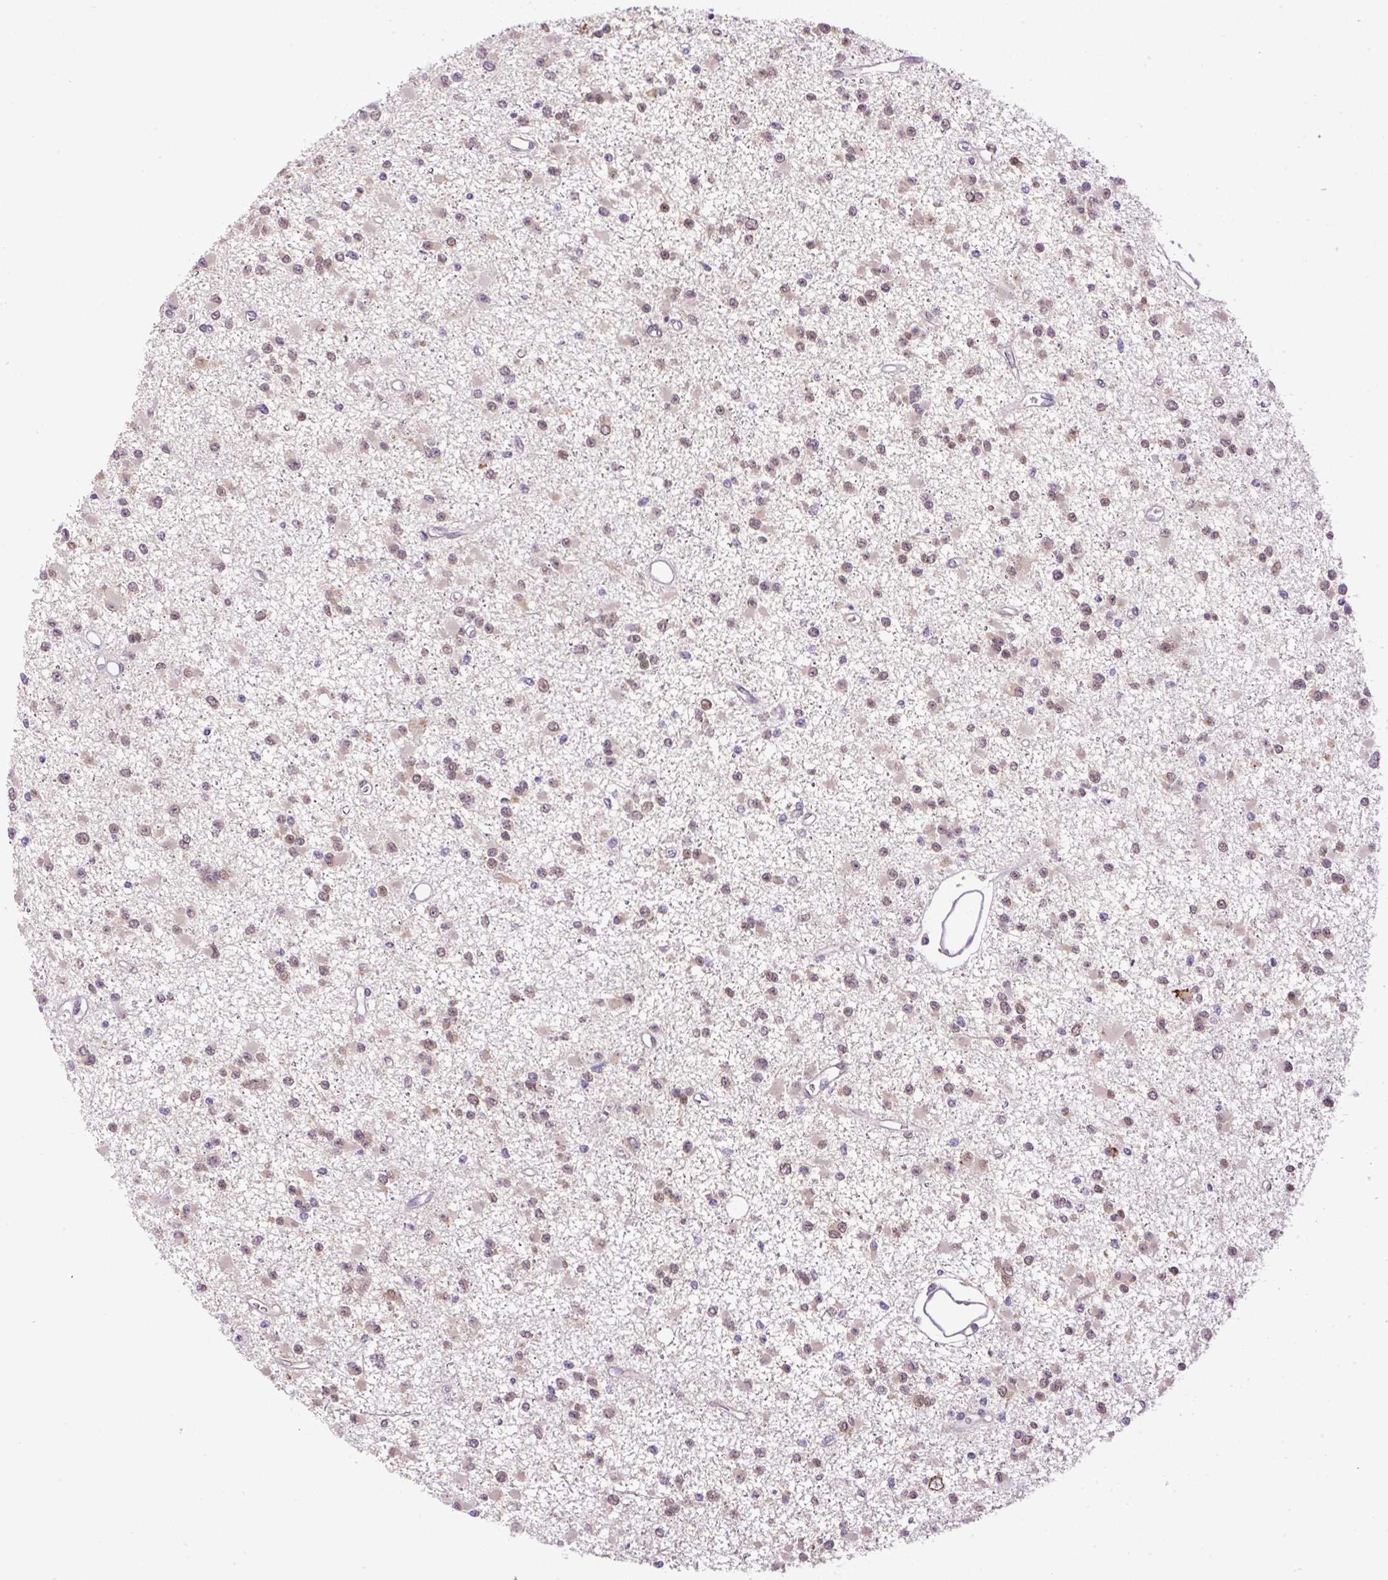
{"staining": {"intensity": "weak", "quantity": "25%-75%", "location": "nuclear"}, "tissue": "glioma", "cell_type": "Tumor cells", "image_type": "cancer", "snomed": [{"axis": "morphology", "description": "Glioma, malignant, Low grade"}, {"axis": "topography", "description": "Brain"}], "caption": "The image shows a brown stain indicating the presence of a protein in the nuclear of tumor cells in glioma. (IHC, brightfield microscopy, high magnification).", "gene": "HABP4", "patient": {"sex": "female", "age": 22}}